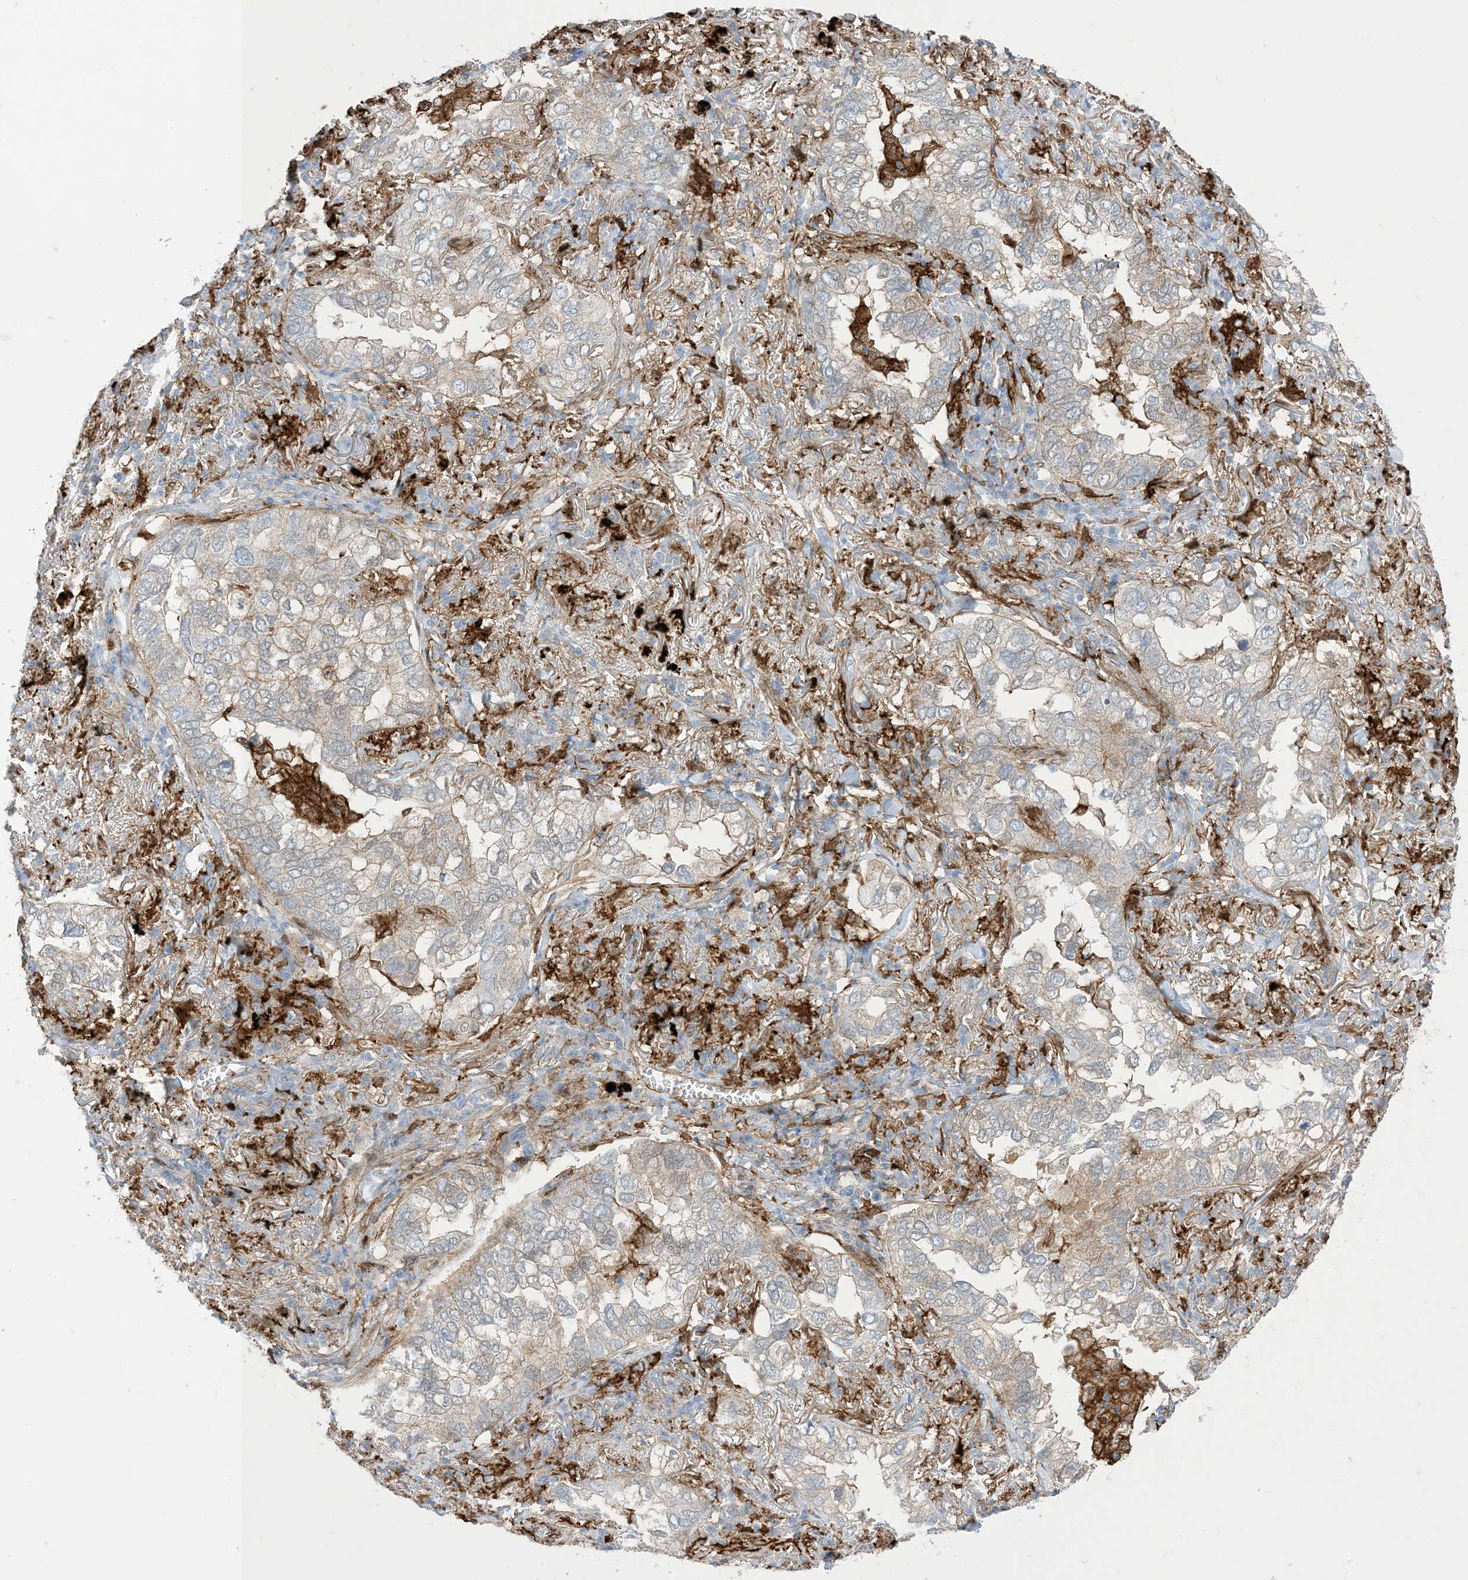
{"staining": {"intensity": "weak", "quantity": "25%-75%", "location": "cytoplasmic/membranous"}, "tissue": "lung cancer", "cell_type": "Tumor cells", "image_type": "cancer", "snomed": [{"axis": "morphology", "description": "Adenocarcinoma, NOS"}, {"axis": "topography", "description": "Lung"}], "caption": "IHC (DAB) staining of adenocarcinoma (lung) reveals weak cytoplasmic/membranous protein positivity in about 25%-75% of tumor cells.", "gene": "GSN", "patient": {"sex": "male", "age": 65}}